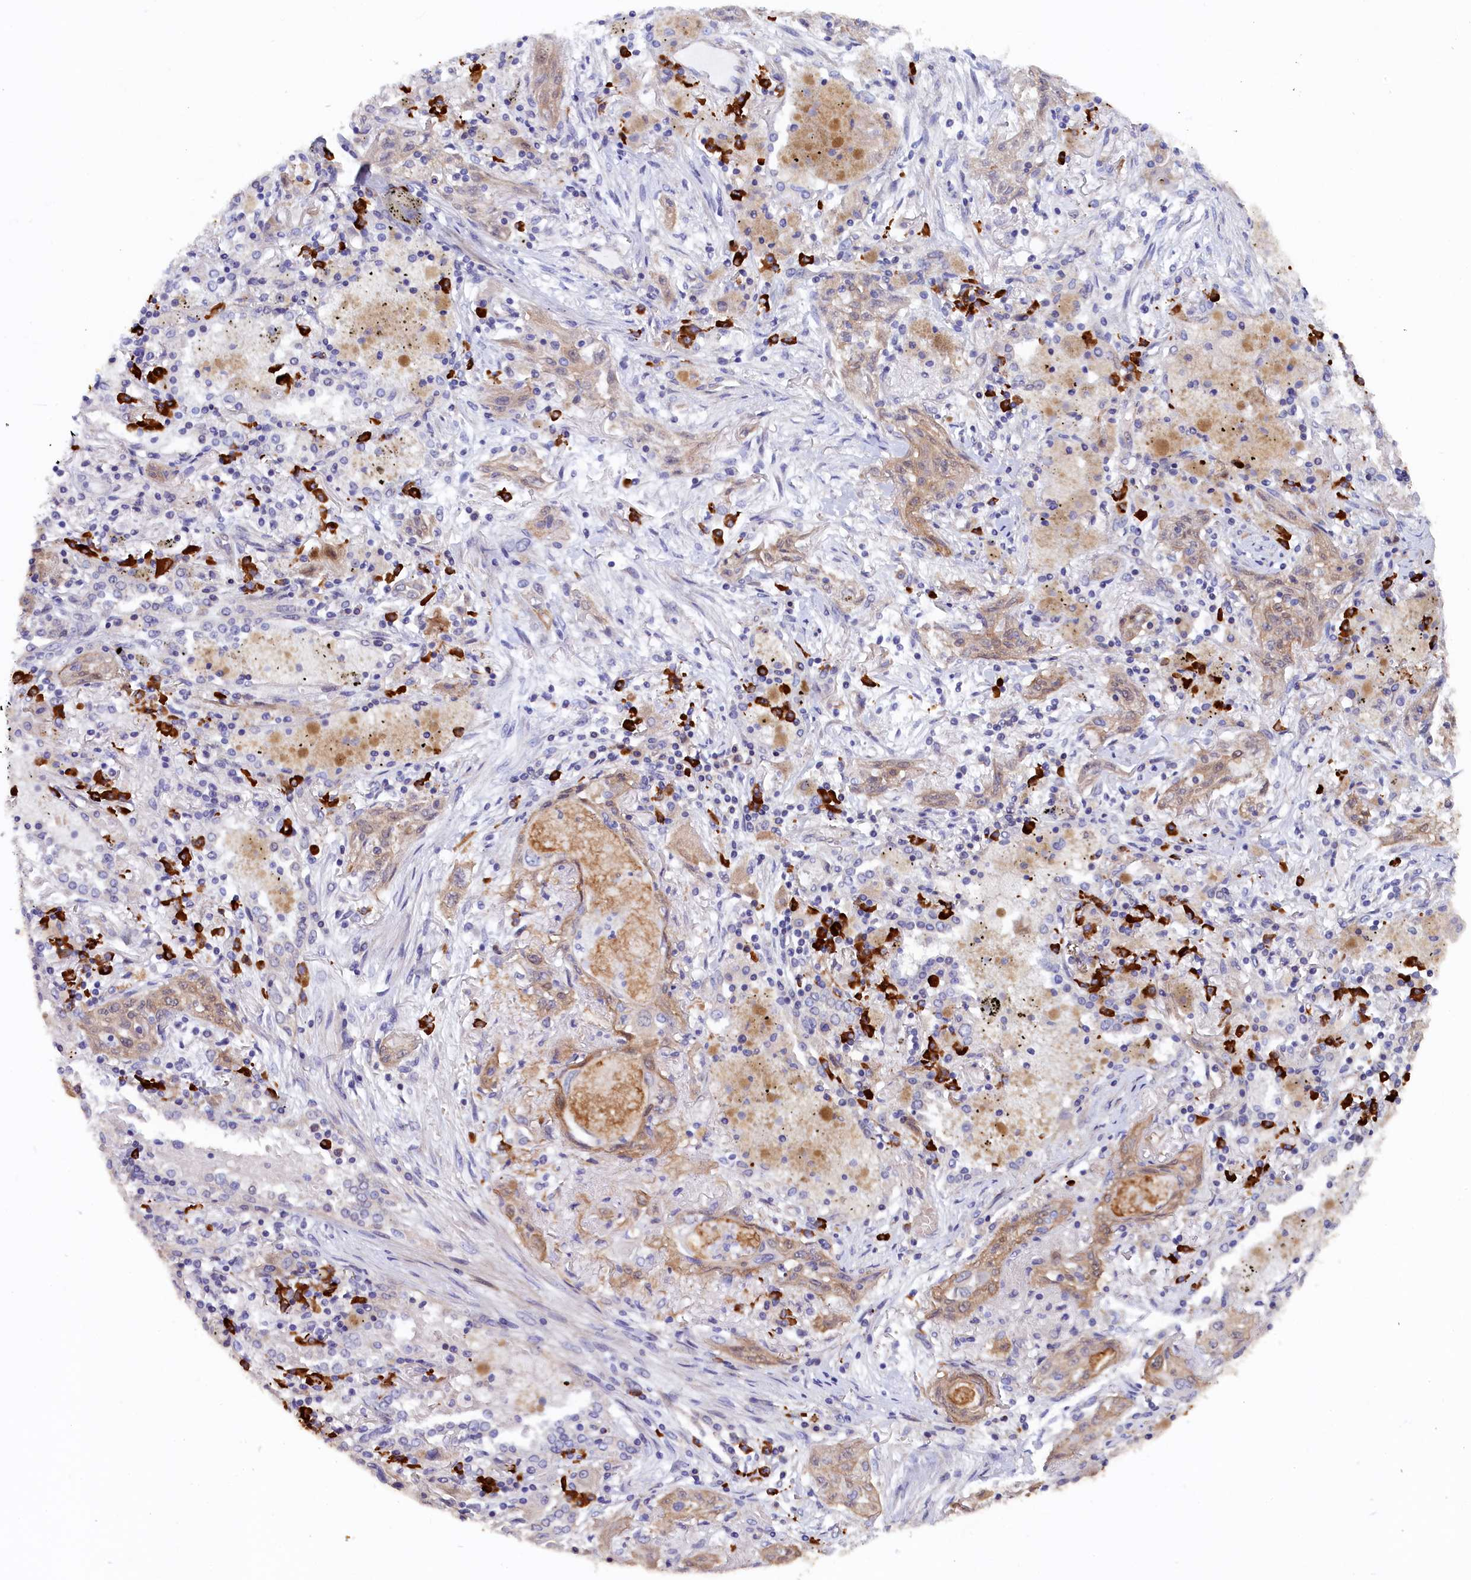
{"staining": {"intensity": "weak", "quantity": "25%-75%", "location": "cytoplasmic/membranous"}, "tissue": "lung cancer", "cell_type": "Tumor cells", "image_type": "cancer", "snomed": [{"axis": "morphology", "description": "Squamous cell carcinoma, NOS"}, {"axis": "topography", "description": "Lung"}], "caption": "The micrograph demonstrates immunohistochemical staining of lung squamous cell carcinoma. There is weak cytoplasmic/membranous positivity is appreciated in approximately 25%-75% of tumor cells. Using DAB (3,3'-diaminobenzidine) (brown) and hematoxylin (blue) stains, captured at high magnification using brightfield microscopy.", "gene": "JPT2", "patient": {"sex": "female", "age": 47}}